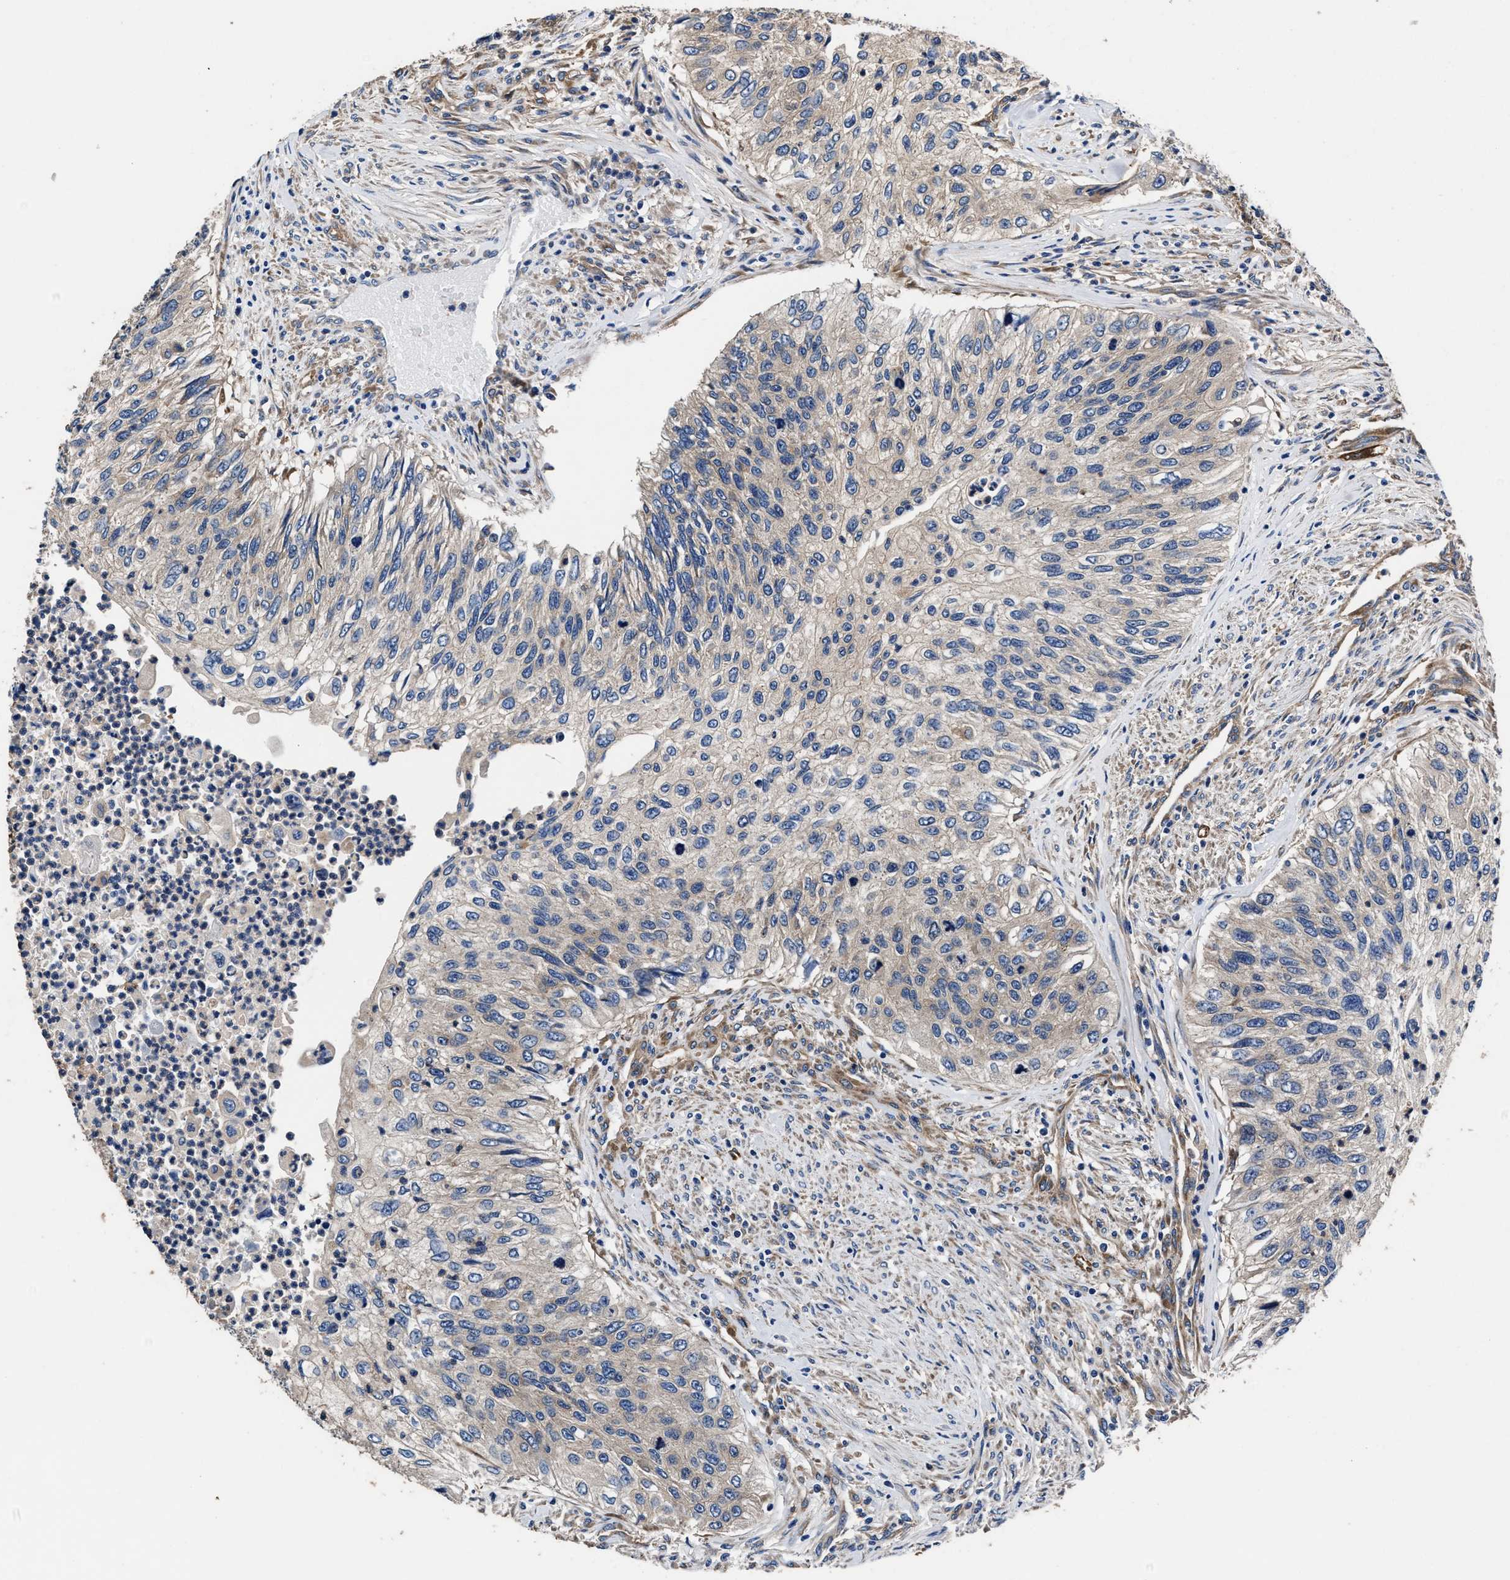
{"staining": {"intensity": "negative", "quantity": "none", "location": "none"}, "tissue": "urothelial cancer", "cell_type": "Tumor cells", "image_type": "cancer", "snomed": [{"axis": "morphology", "description": "Urothelial carcinoma, High grade"}, {"axis": "topography", "description": "Urinary bladder"}], "caption": "An immunohistochemistry (IHC) image of high-grade urothelial carcinoma is shown. There is no staining in tumor cells of high-grade urothelial carcinoma.", "gene": "SH3GL1", "patient": {"sex": "female", "age": 60}}